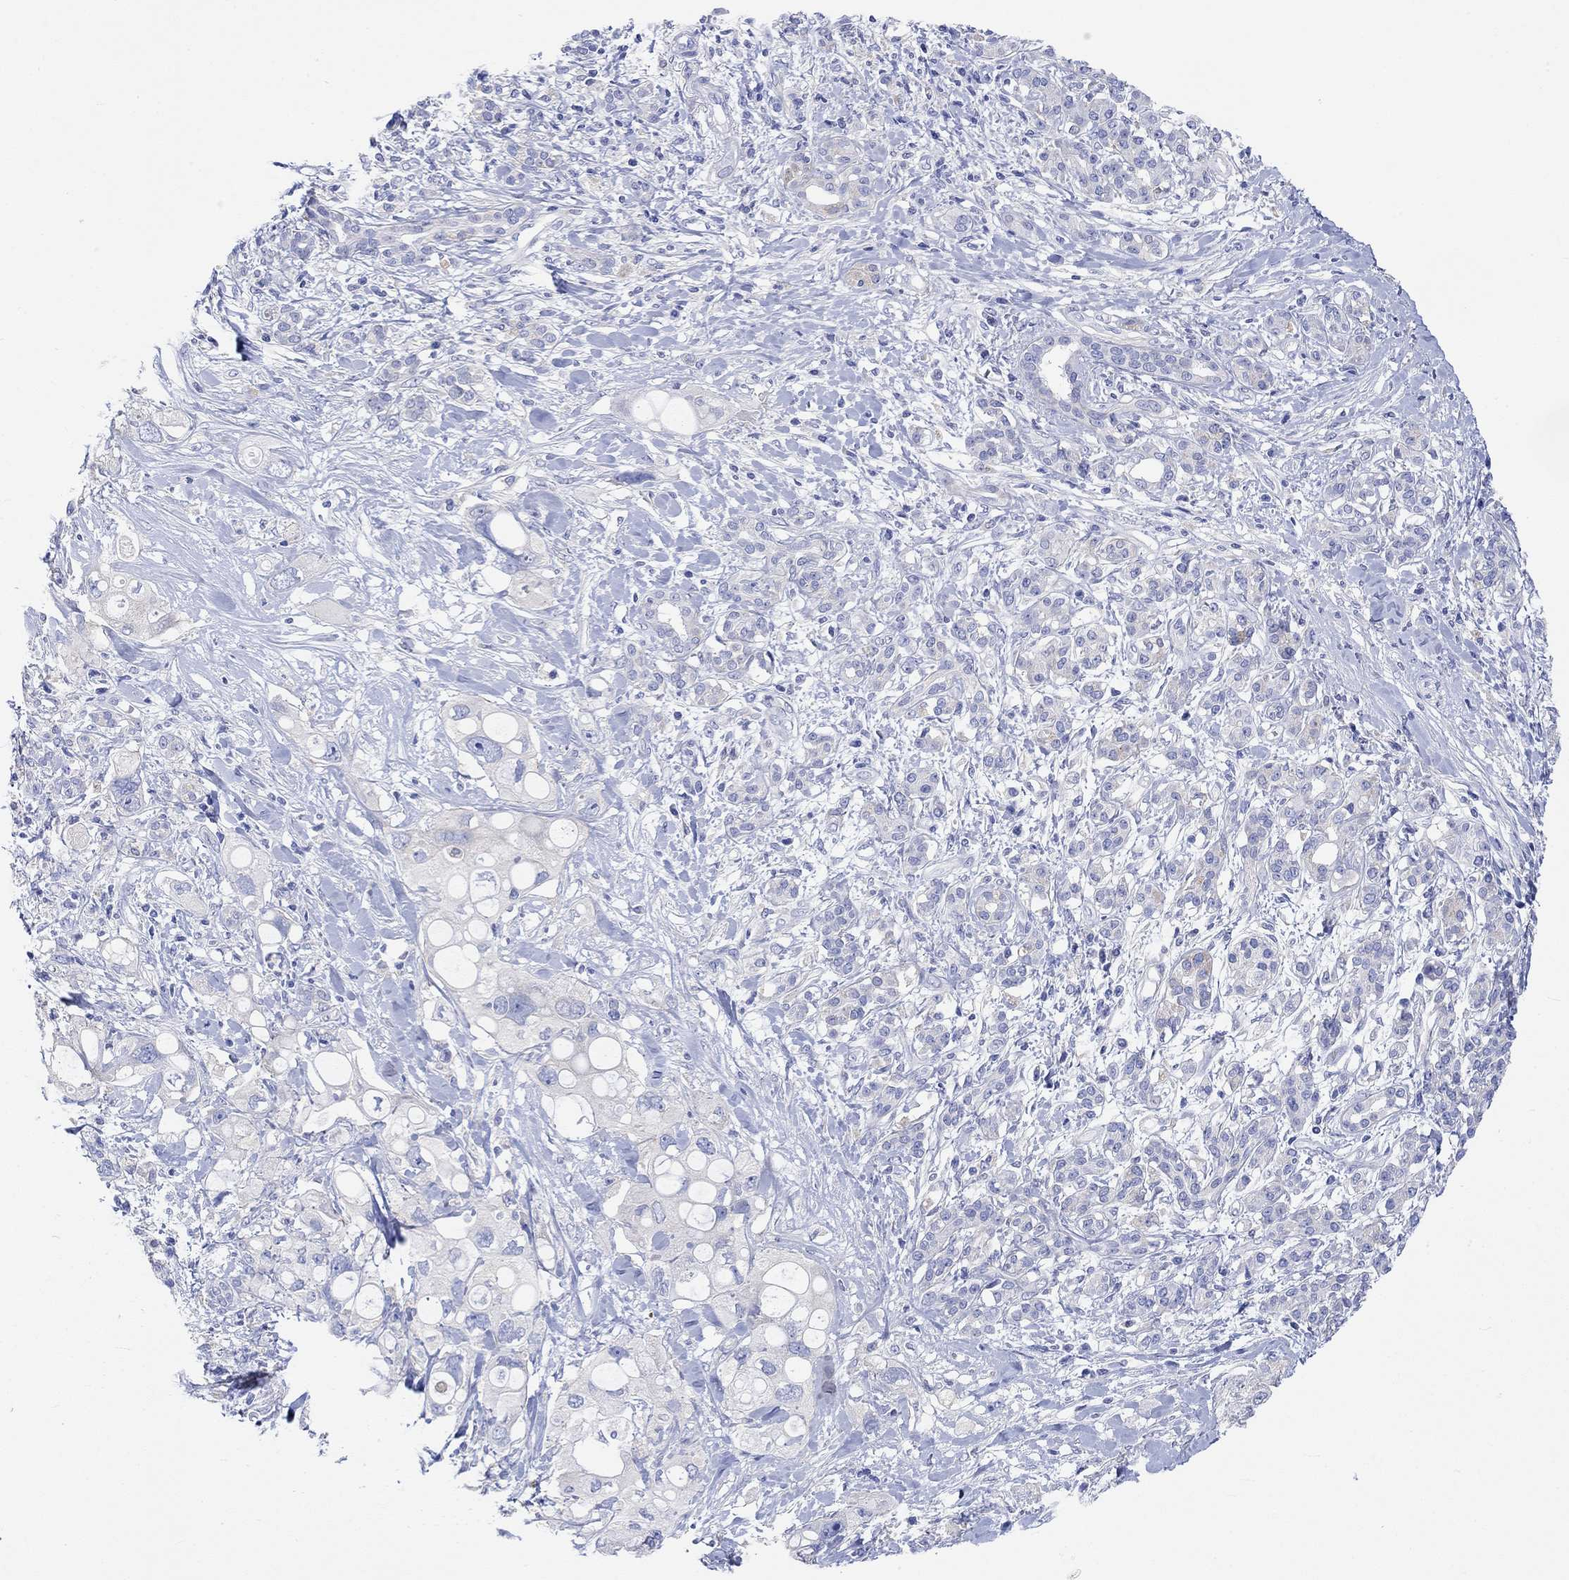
{"staining": {"intensity": "negative", "quantity": "none", "location": "none"}, "tissue": "pancreatic cancer", "cell_type": "Tumor cells", "image_type": "cancer", "snomed": [{"axis": "morphology", "description": "Adenocarcinoma, NOS"}, {"axis": "topography", "description": "Pancreas"}], "caption": "An immunohistochemistry photomicrograph of pancreatic cancer (adenocarcinoma) is shown. There is no staining in tumor cells of pancreatic cancer (adenocarcinoma).", "gene": "REEP6", "patient": {"sex": "female", "age": 56}}